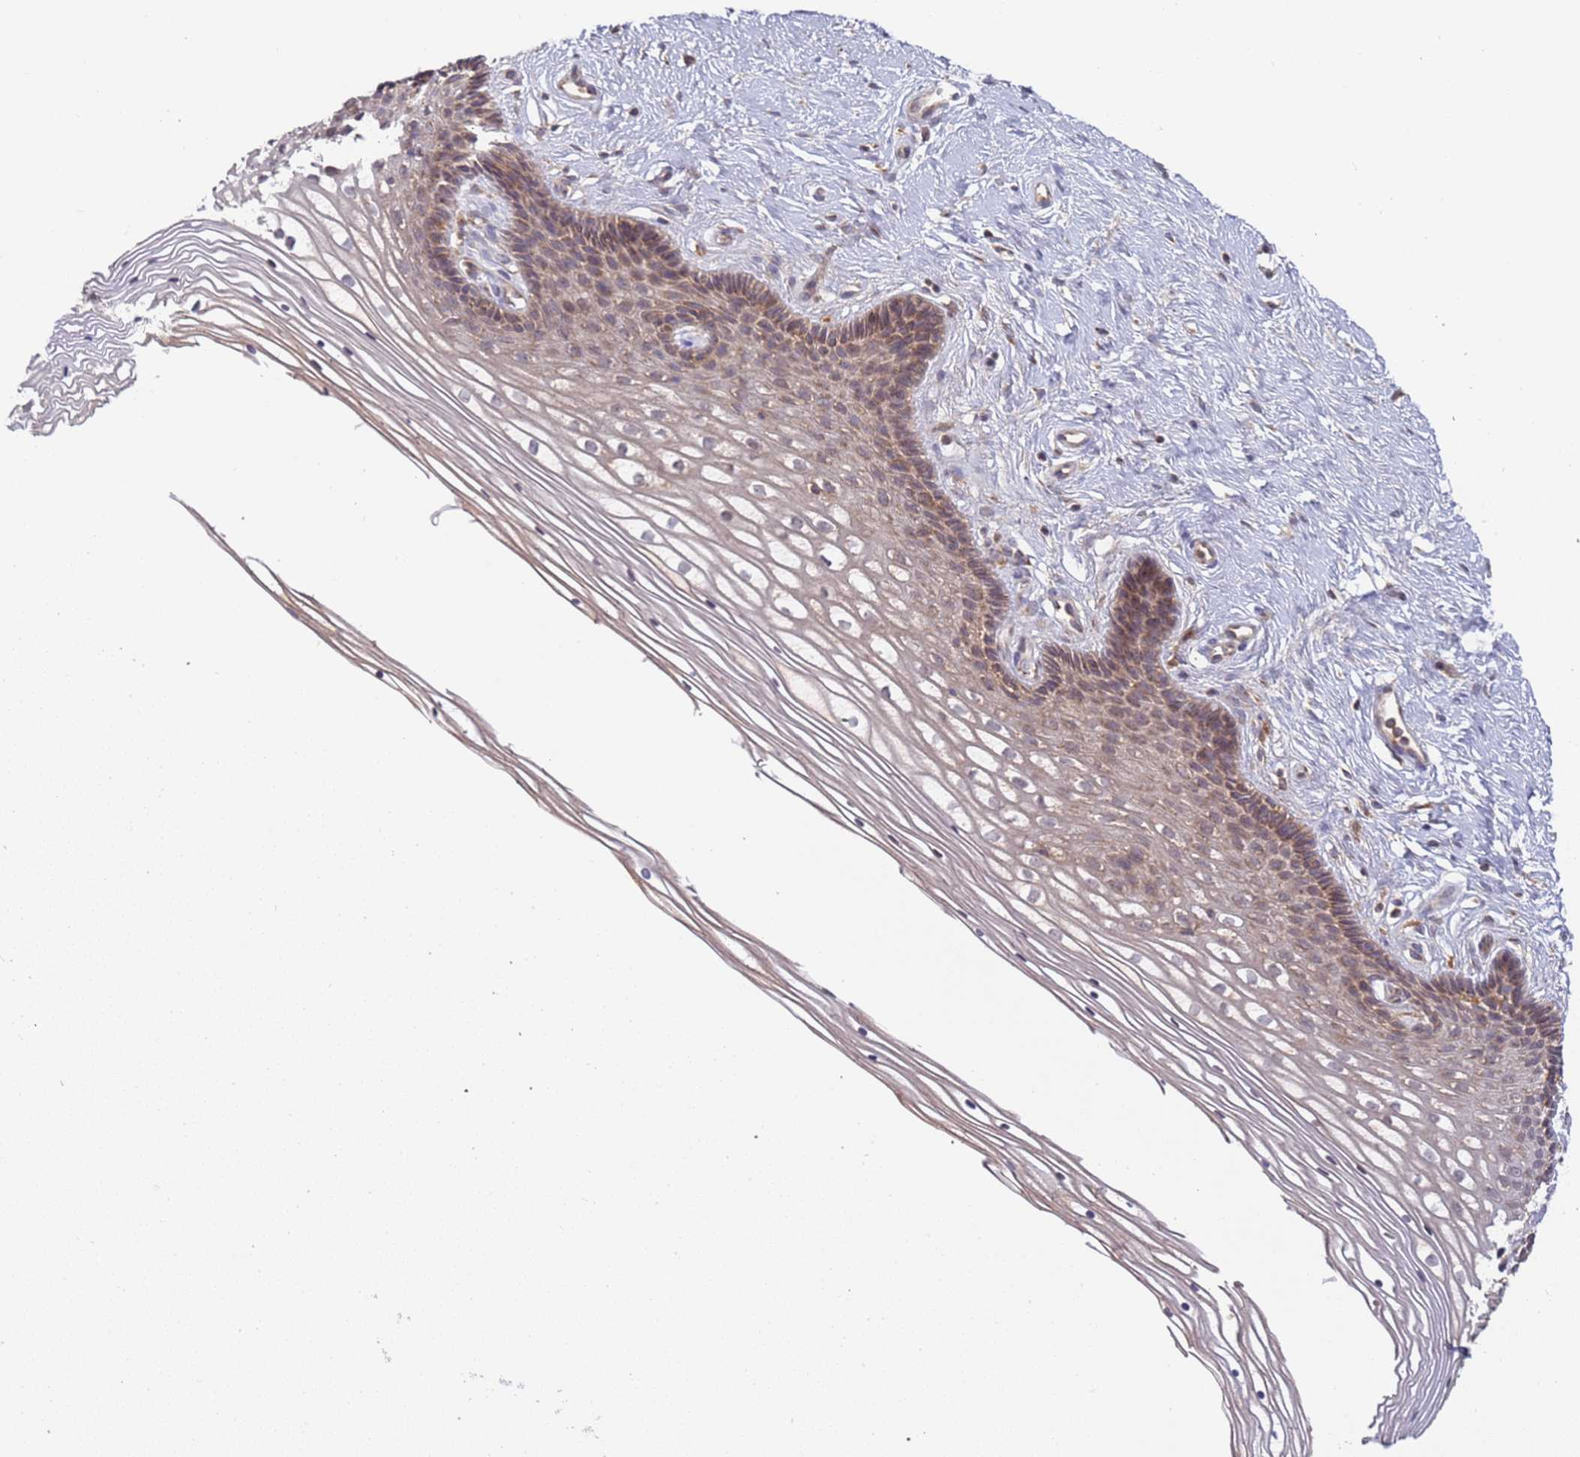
{"staining": {"intensity": "moderate", "quantity": ">75%", "location": "cytoplasmic/membranous"}, "tissue": "cervix", "cell_type": "Glandular cells", "image_type": "normal", "snomed": [{"axis": "morphology", "description": "Normal tissue, NOS"}, {"axis": "topography", "description": "Cervix"}], "caption": "A histopathology image showing moderate cytoplasmic/membranous staining in about >75% of glandular cells in benign cervix, as visualized by brown immunohistochemical staining.", "gene": "OR5A2", "patient": {"sex": "female", "age": 33}}